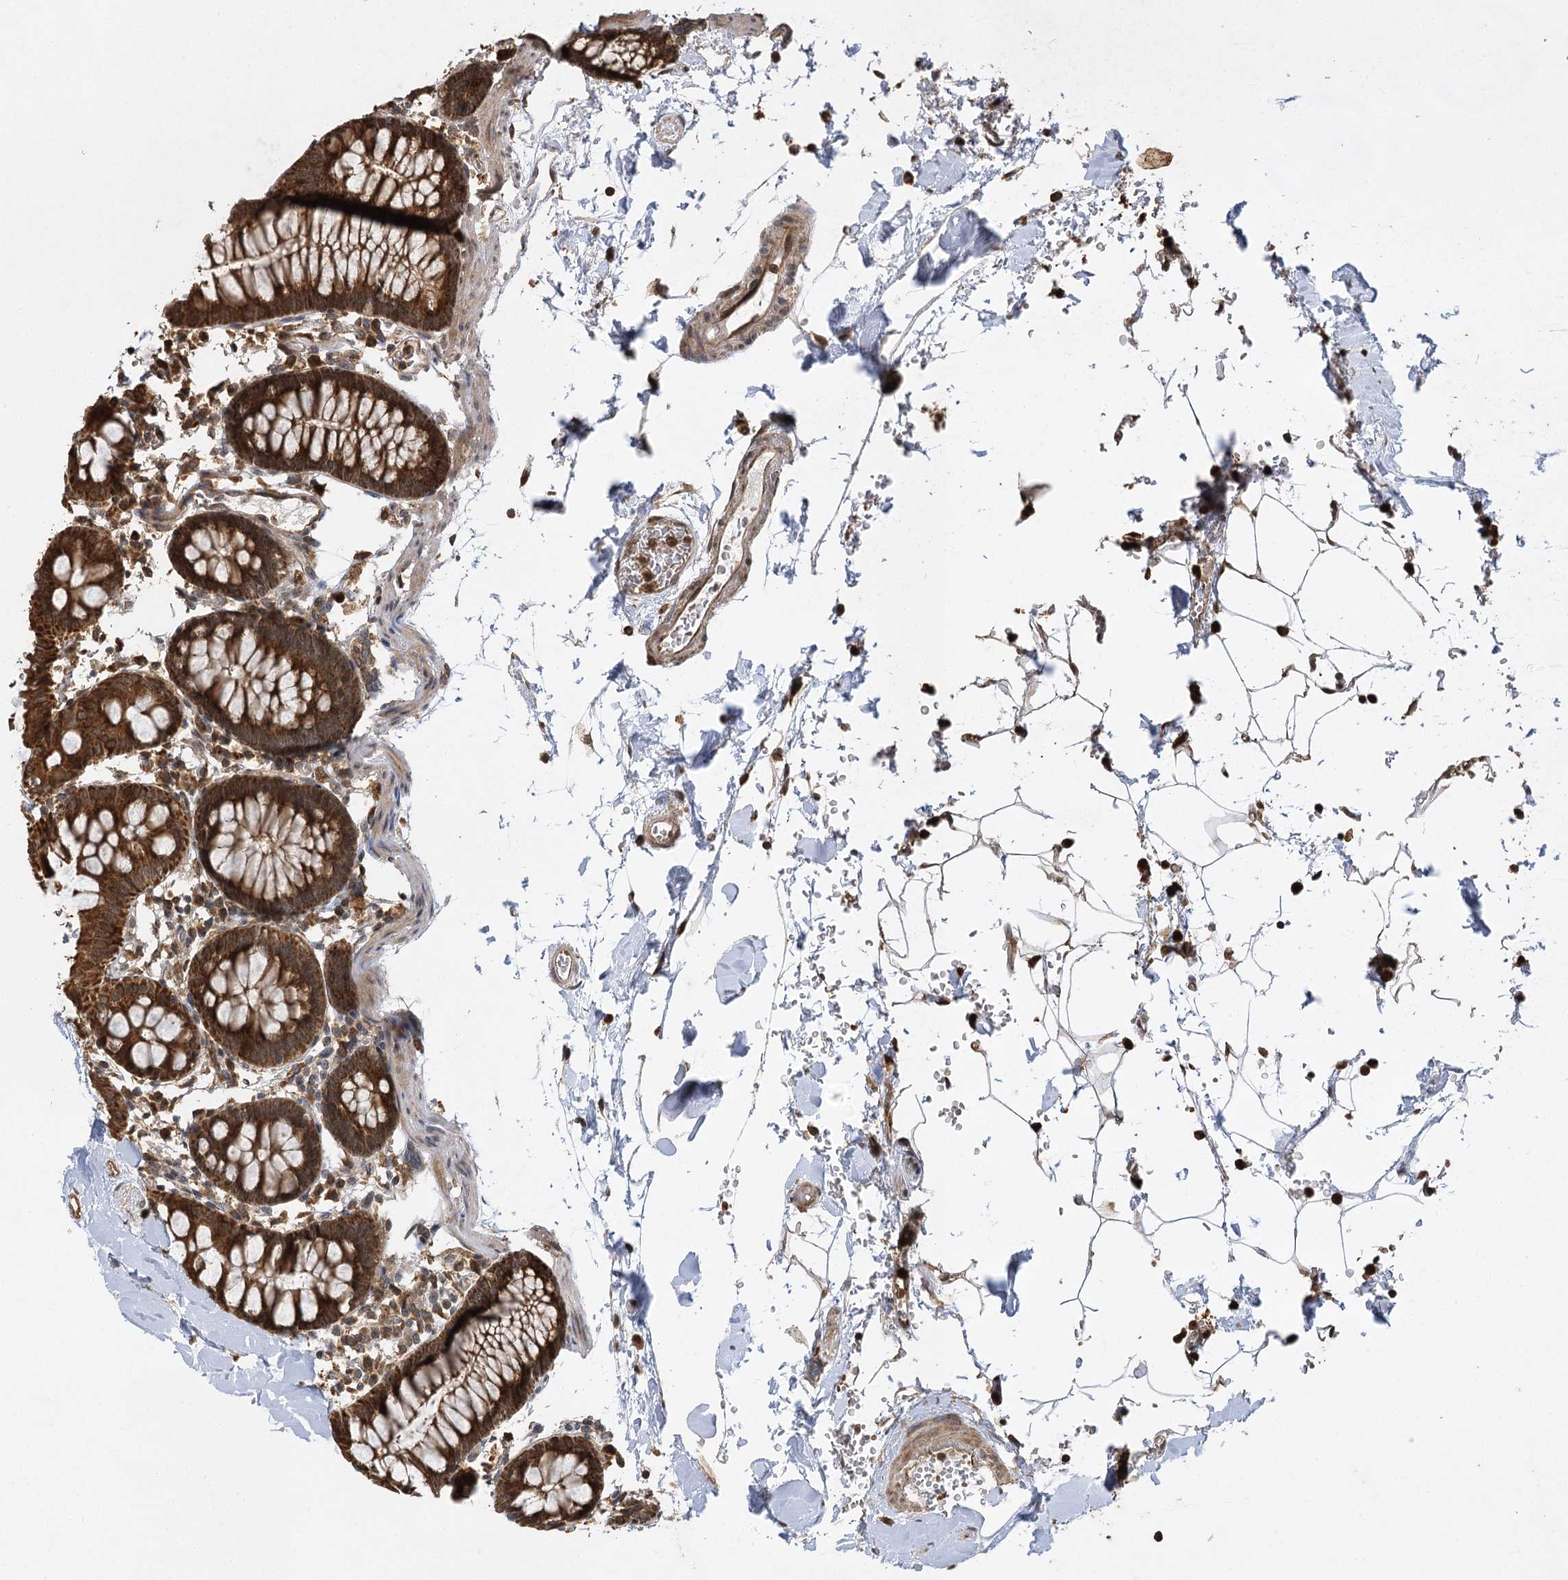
{"staining": {"intensity": "moderate", "quantity": ">75%", "location": "cytoplasmic/membranous"}, "tissue": "colon", "cell_type": "Endothelial cells", "image_type": "normal", "snomed": [{"axis": "morphology", "description": "Normal tissue, NOS"}, {"axis": "topography", "description": "Colon"}], "caption": "Brown immunohistochemical staining in benign human colon reveals moderate cytoplasmic/membranous positivity in approximately >75% of endothelial cells.", "gene": "IL11RA", "patient": {"sex": "male", "age": 75}}